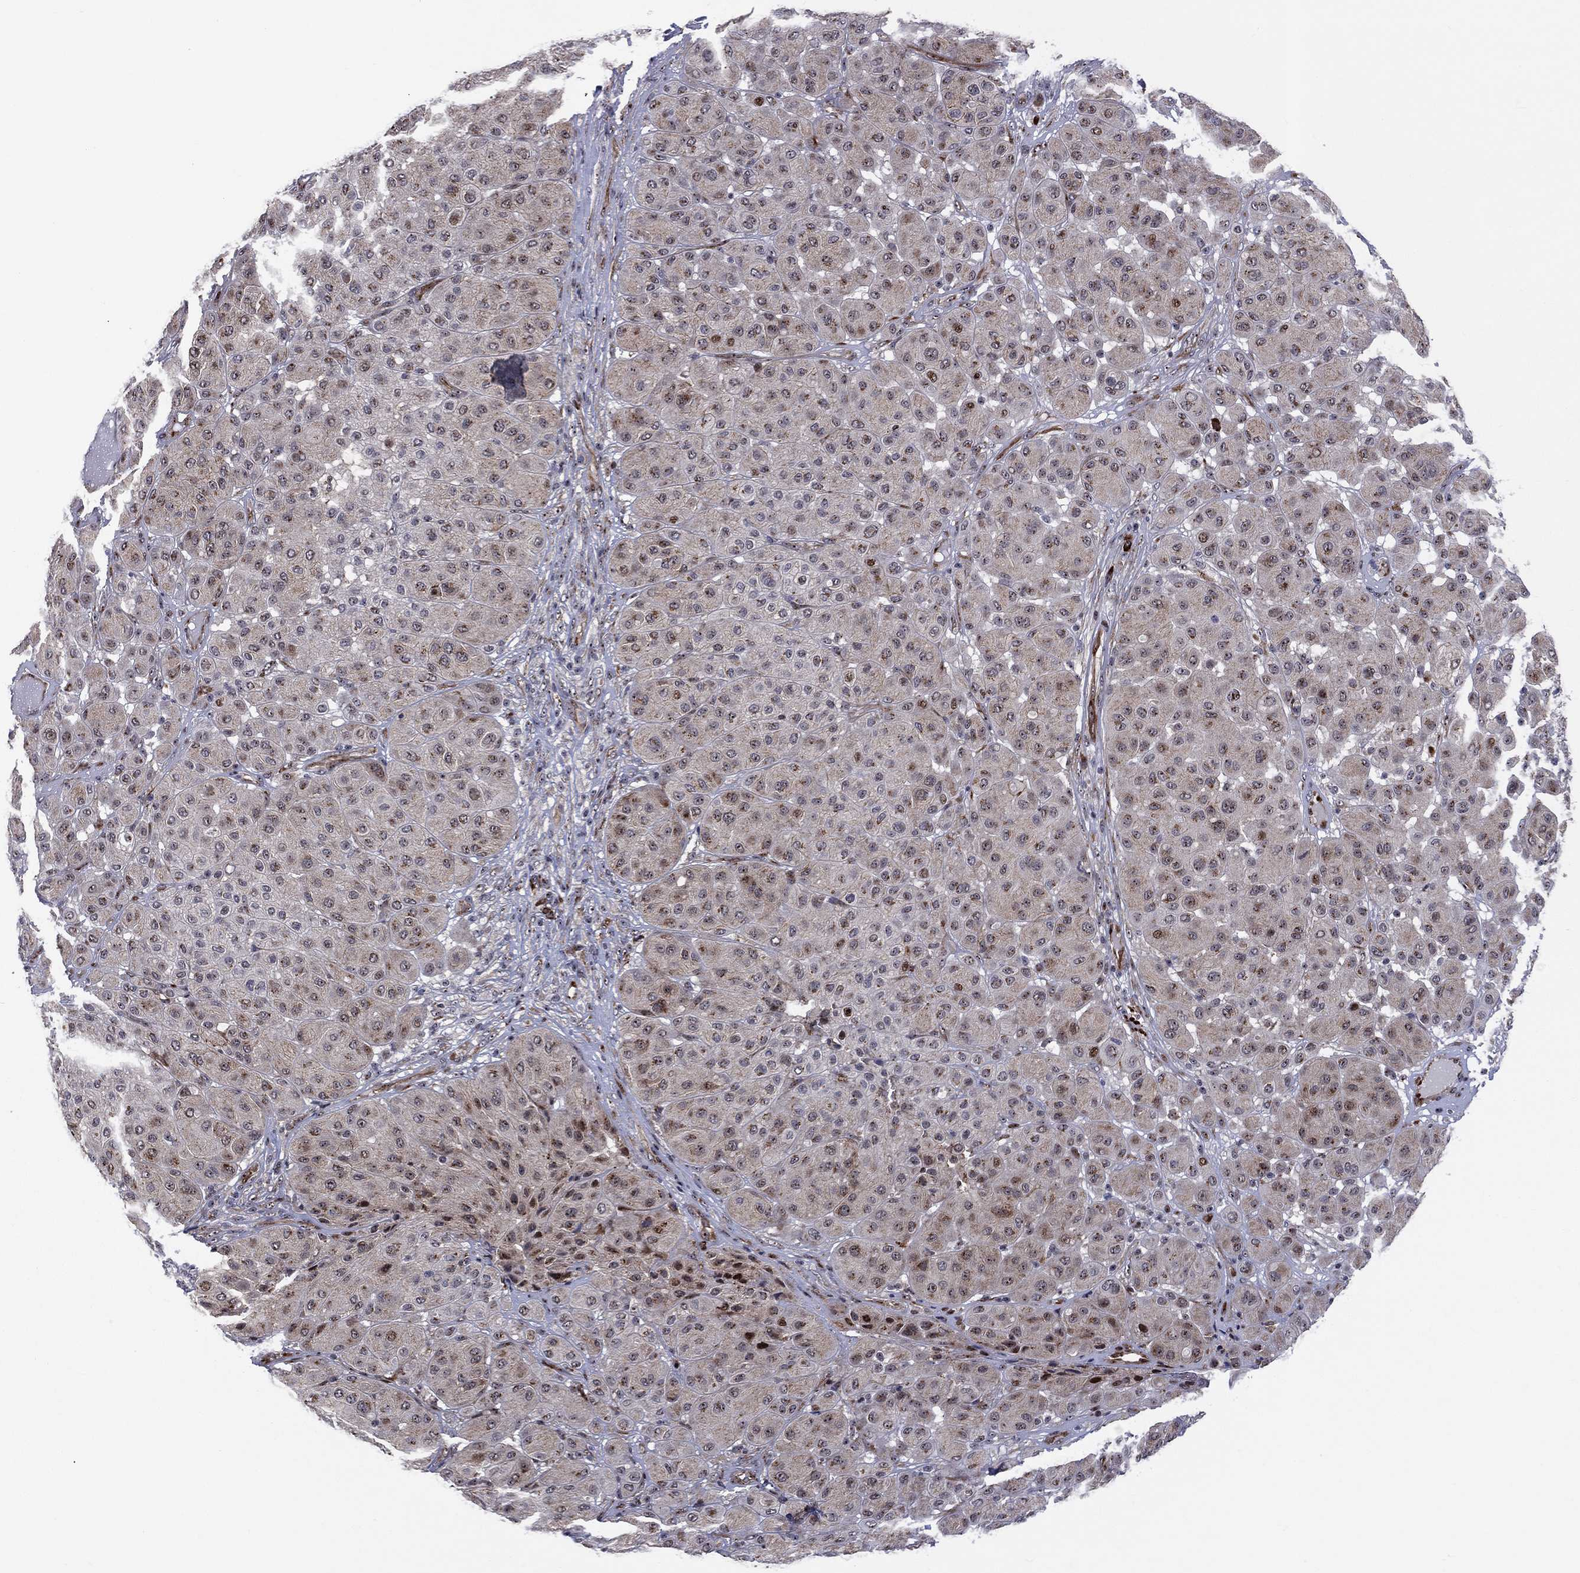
{"staining": {"intensity": "moderate", "quantity": "<25%", "location": "nuclear"}, "tissue": "melanoma", "cell_type": "Tumor cells", "image_type": "cancer", "snomed": [{"axis": "morphology", "description": "Malignant melanoma, Metastatic site"}, {"axis": "topography", "description": "Smooth muscle"}], "caption": "Immunohistochemistry photomicrograph of neoplastic tissue: malignant melanoma (metastatic site) stained using IHC reveals low levels of moderate protein expression localized specifically in the nuclear of tumor cells, appearing as a nuclear brown color.", "gene": "VHL", "patient": {"sex": "male", "age": 41}}